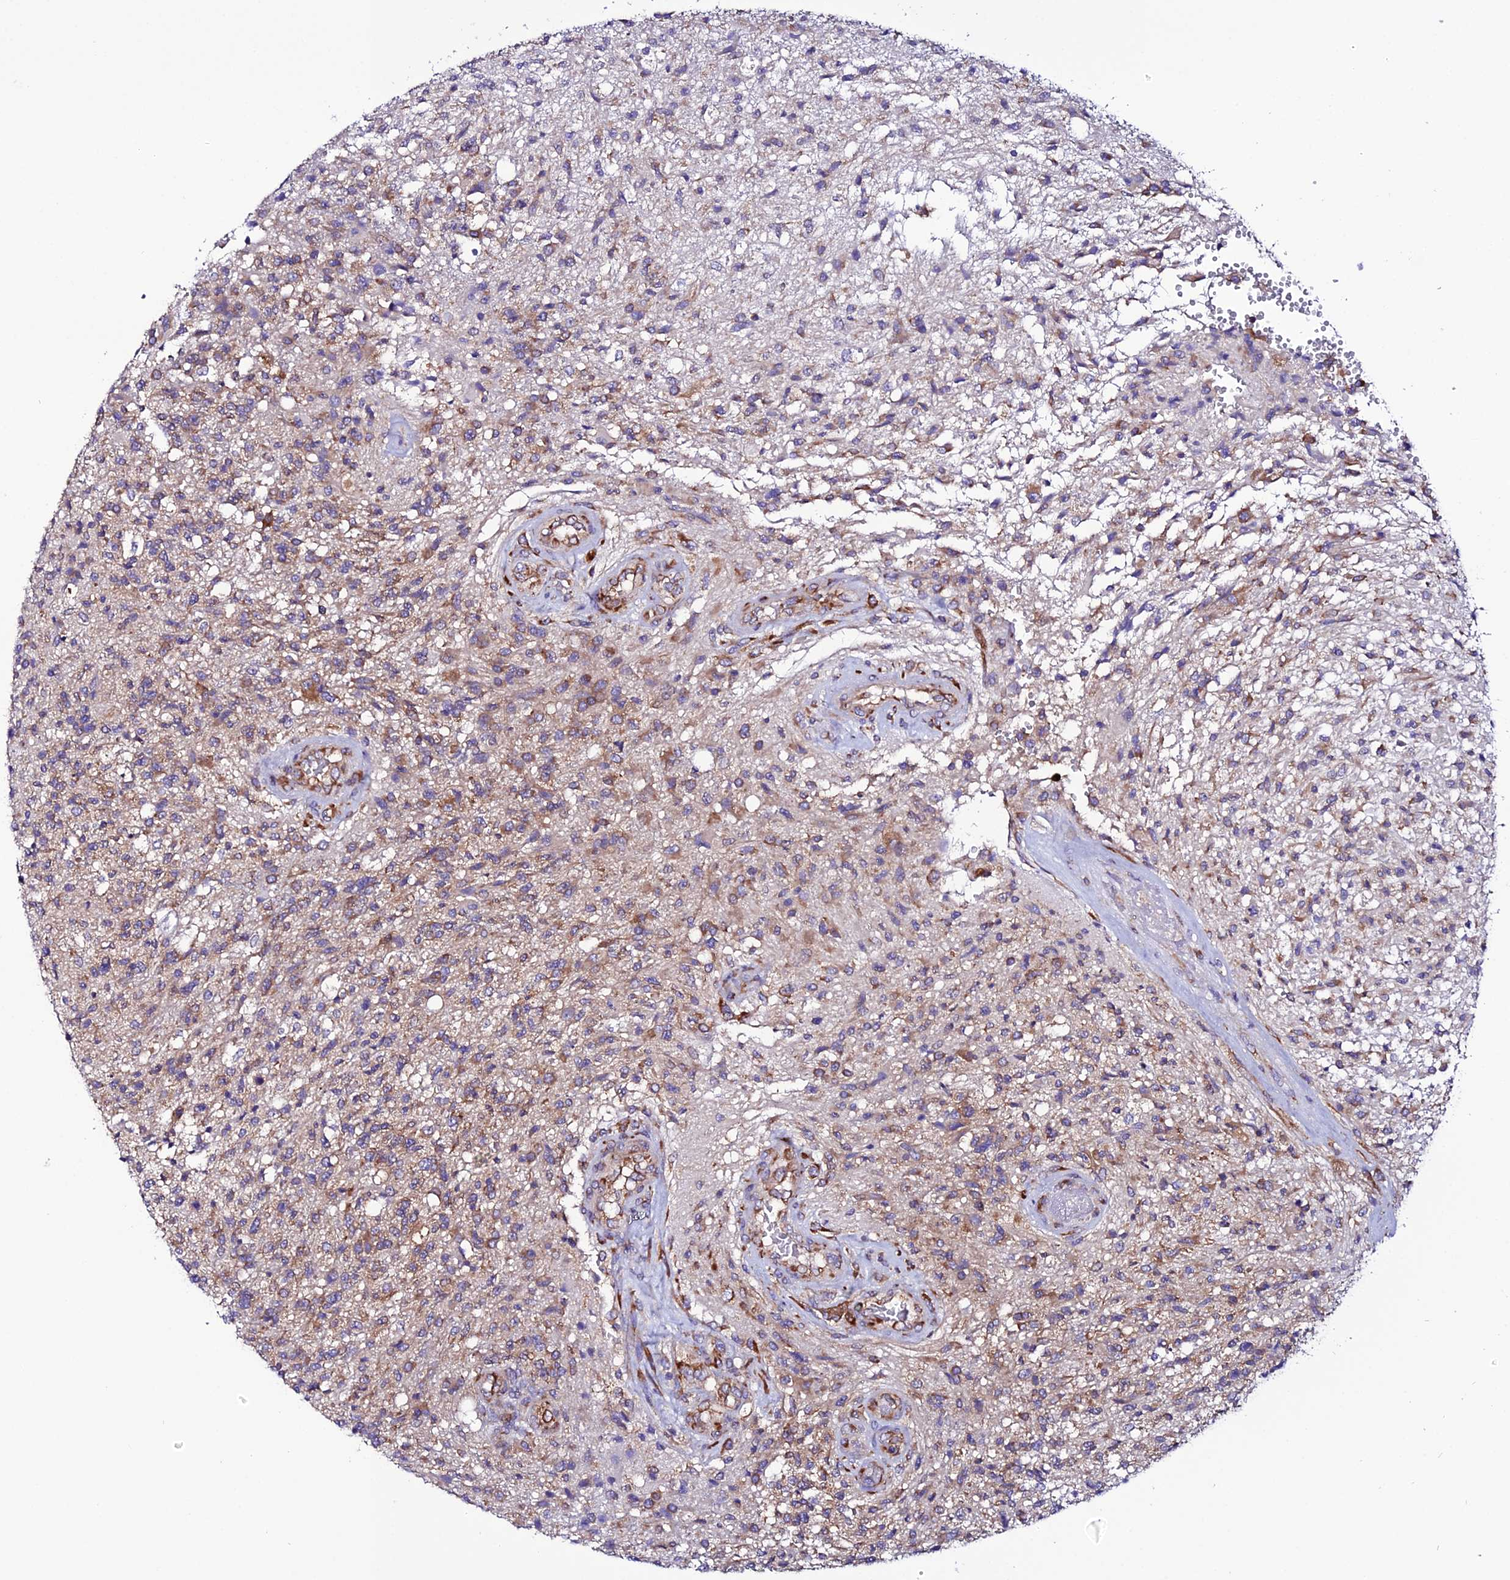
{"staining": {"intensity": "moderate", "quantity": ">75%", "location": "cytoplasmic/membranous"}, "tissue": "glioma", "cell_type": "Tumor cells", "image_type": "cancer", "snomed": [{"axis": "morphology", "description": "Glioma, malignant, High grade"}, {"axis": "topography", "description": "Brain"}], "caption": "Protein analysis of high-grade glioma (malignant) tissue demonstrates moderate cytoplasmic/membranous staining in approximately >75% of tumor cells.", "gene": "EEF1G", "patient": {"sex": "male", "age": 56}}